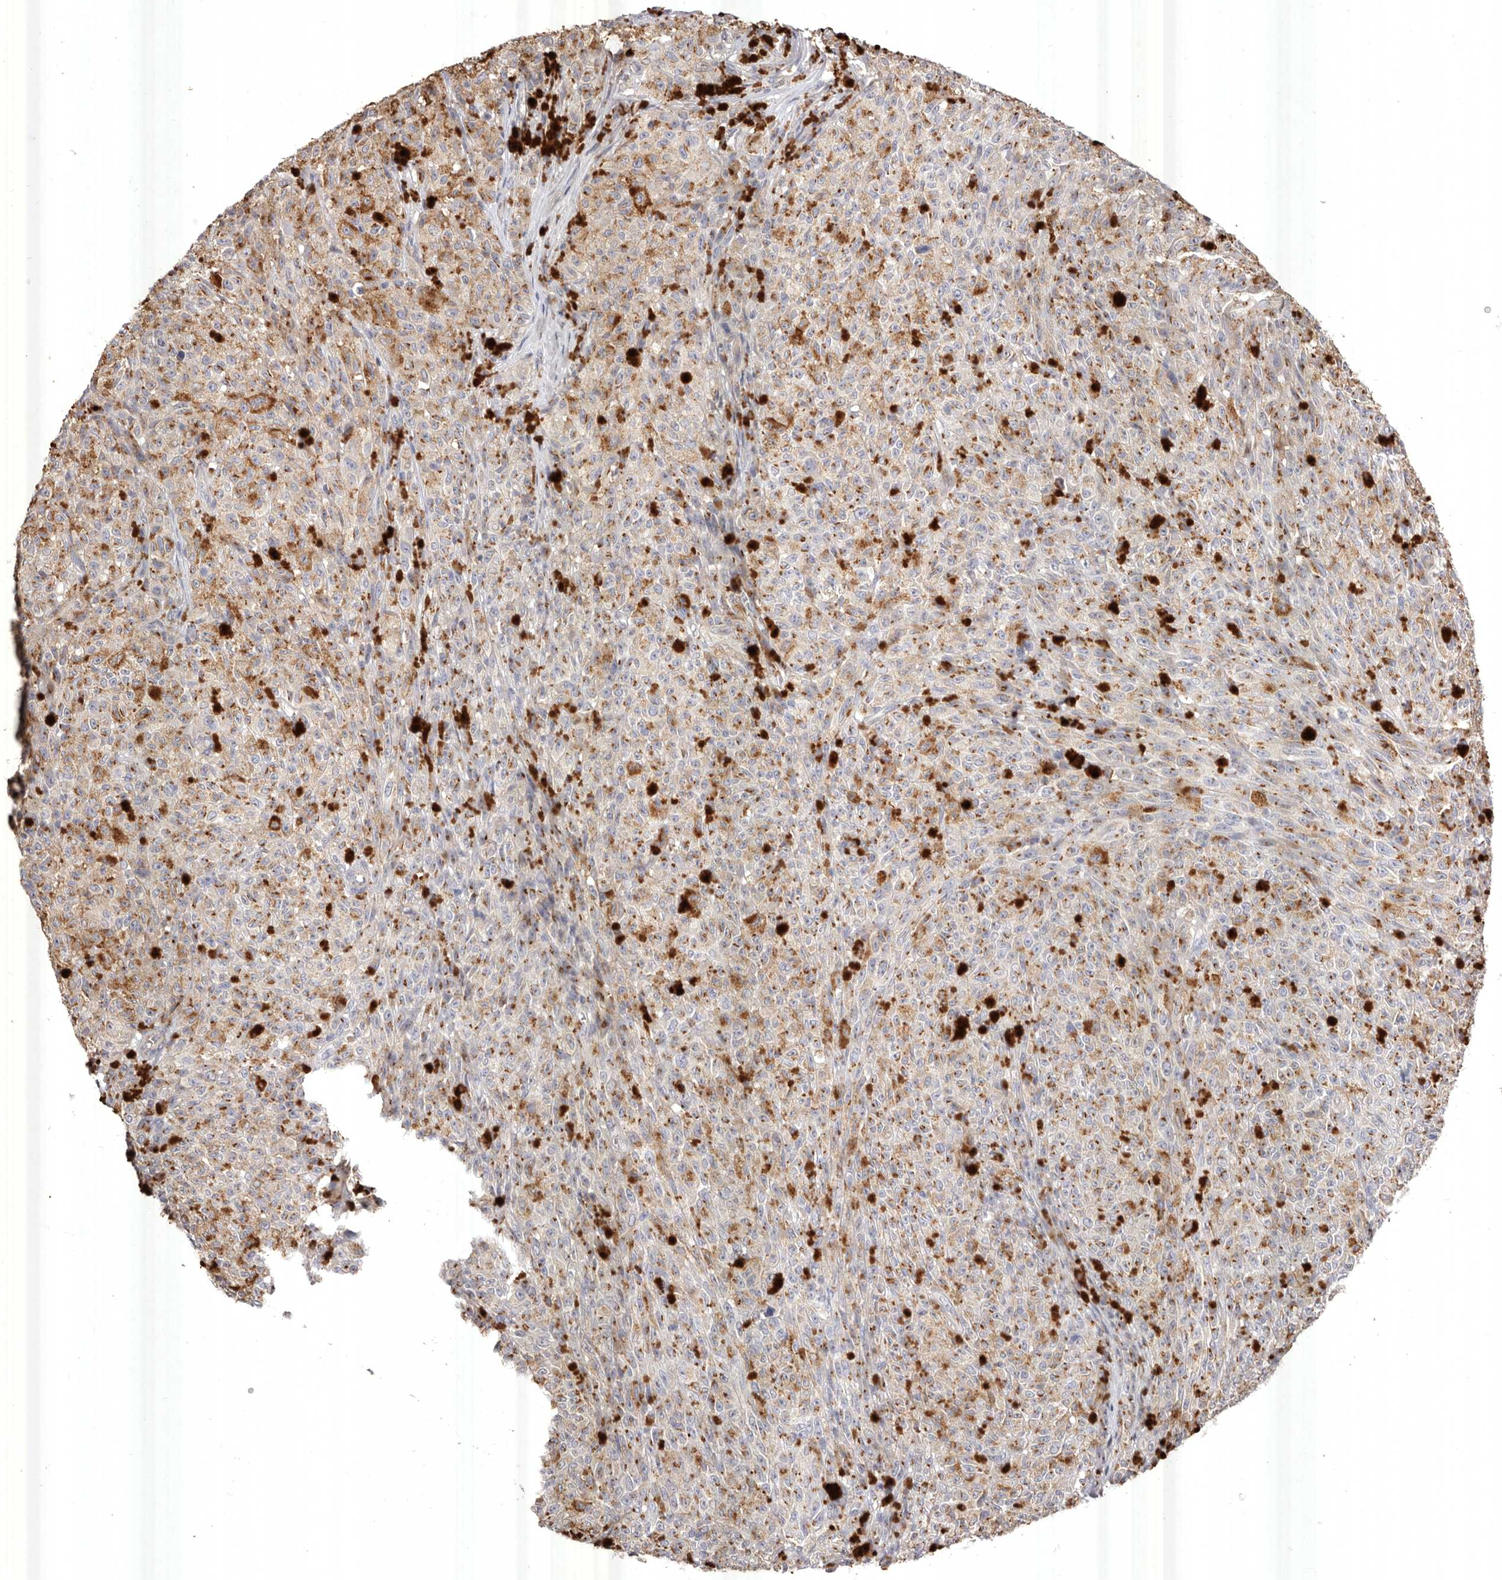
{"staining": {"intensity": "weak", "quantity": ">75%", "location": "cytoplasmic/membranous"}, "tissue": "melanoma", "cell_type": "Tumor cells", "image_type": "cancer", "snomed": [{"axis": "morphology", "description": "Malignant melanoma, NOS"}, {"axis": "topography", "description": "Skin"}], "caption": "Malignant melanoma stained with a protein marker displays weak staining in tumor cells.", "gene": "USP24", "patient": {"sex": "female", "age": 82}}